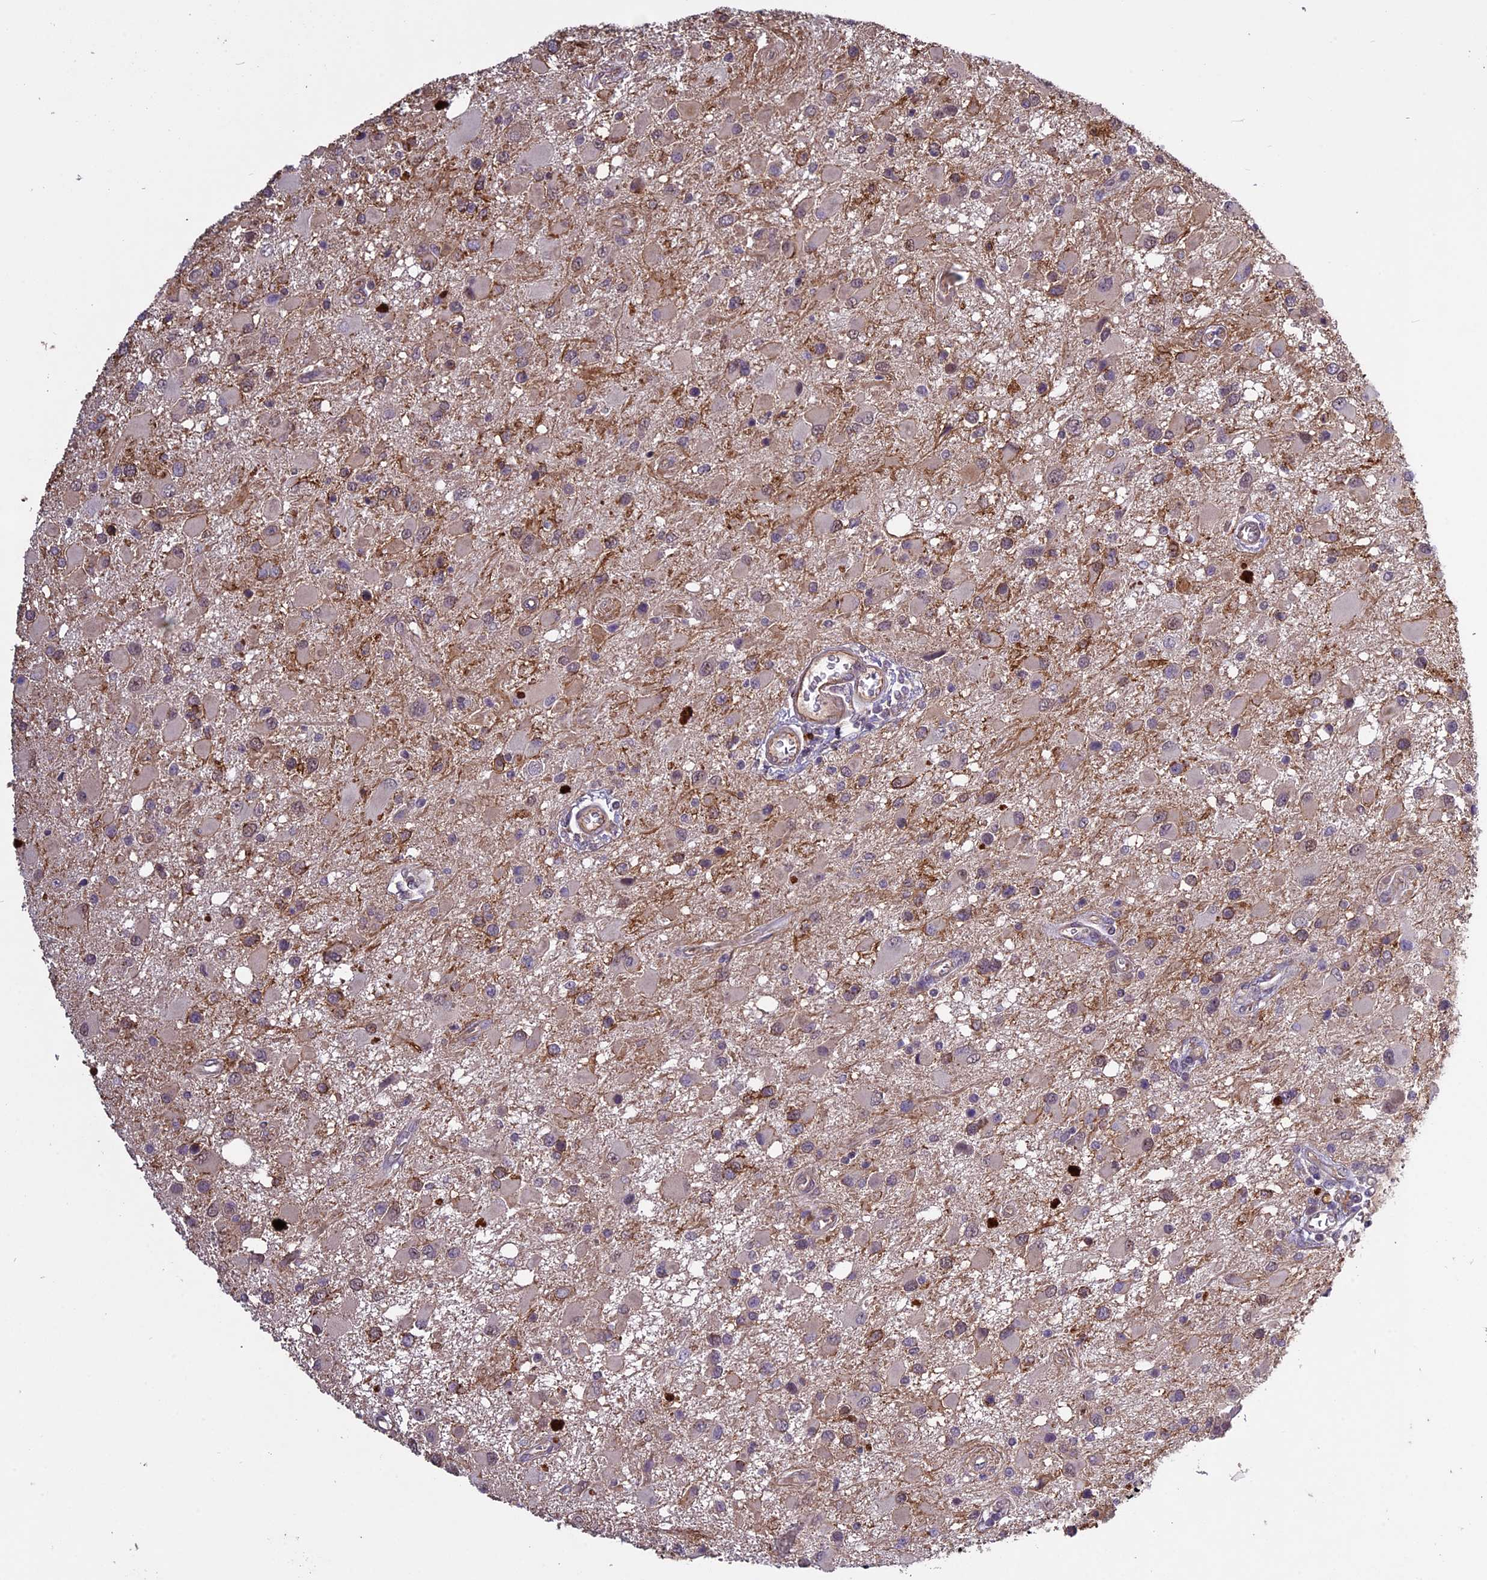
{"staining": {"intensity": "weak", "quantity": "<25%", "location": "cytoplasmic/membranous"}, "tissue": "glioma", "cell_type": "Tumor cells", "image_type": "cancer", "snomed": [{"axis": "morphology", "description": "Glioma, malignant, High grade"}, {"axis": "topography", "description": "Brain"}], "caption": "A high-resolution photomicrograph shows IHC staining of glioma, which shows no significant staining in tumor cells. (DAB (3,3'-diaminobenzidine) immunohistochemistry with hematoxylin counter stain).", "gene": "C3orf70", "patient": {"sex": "male", "age": 53}}